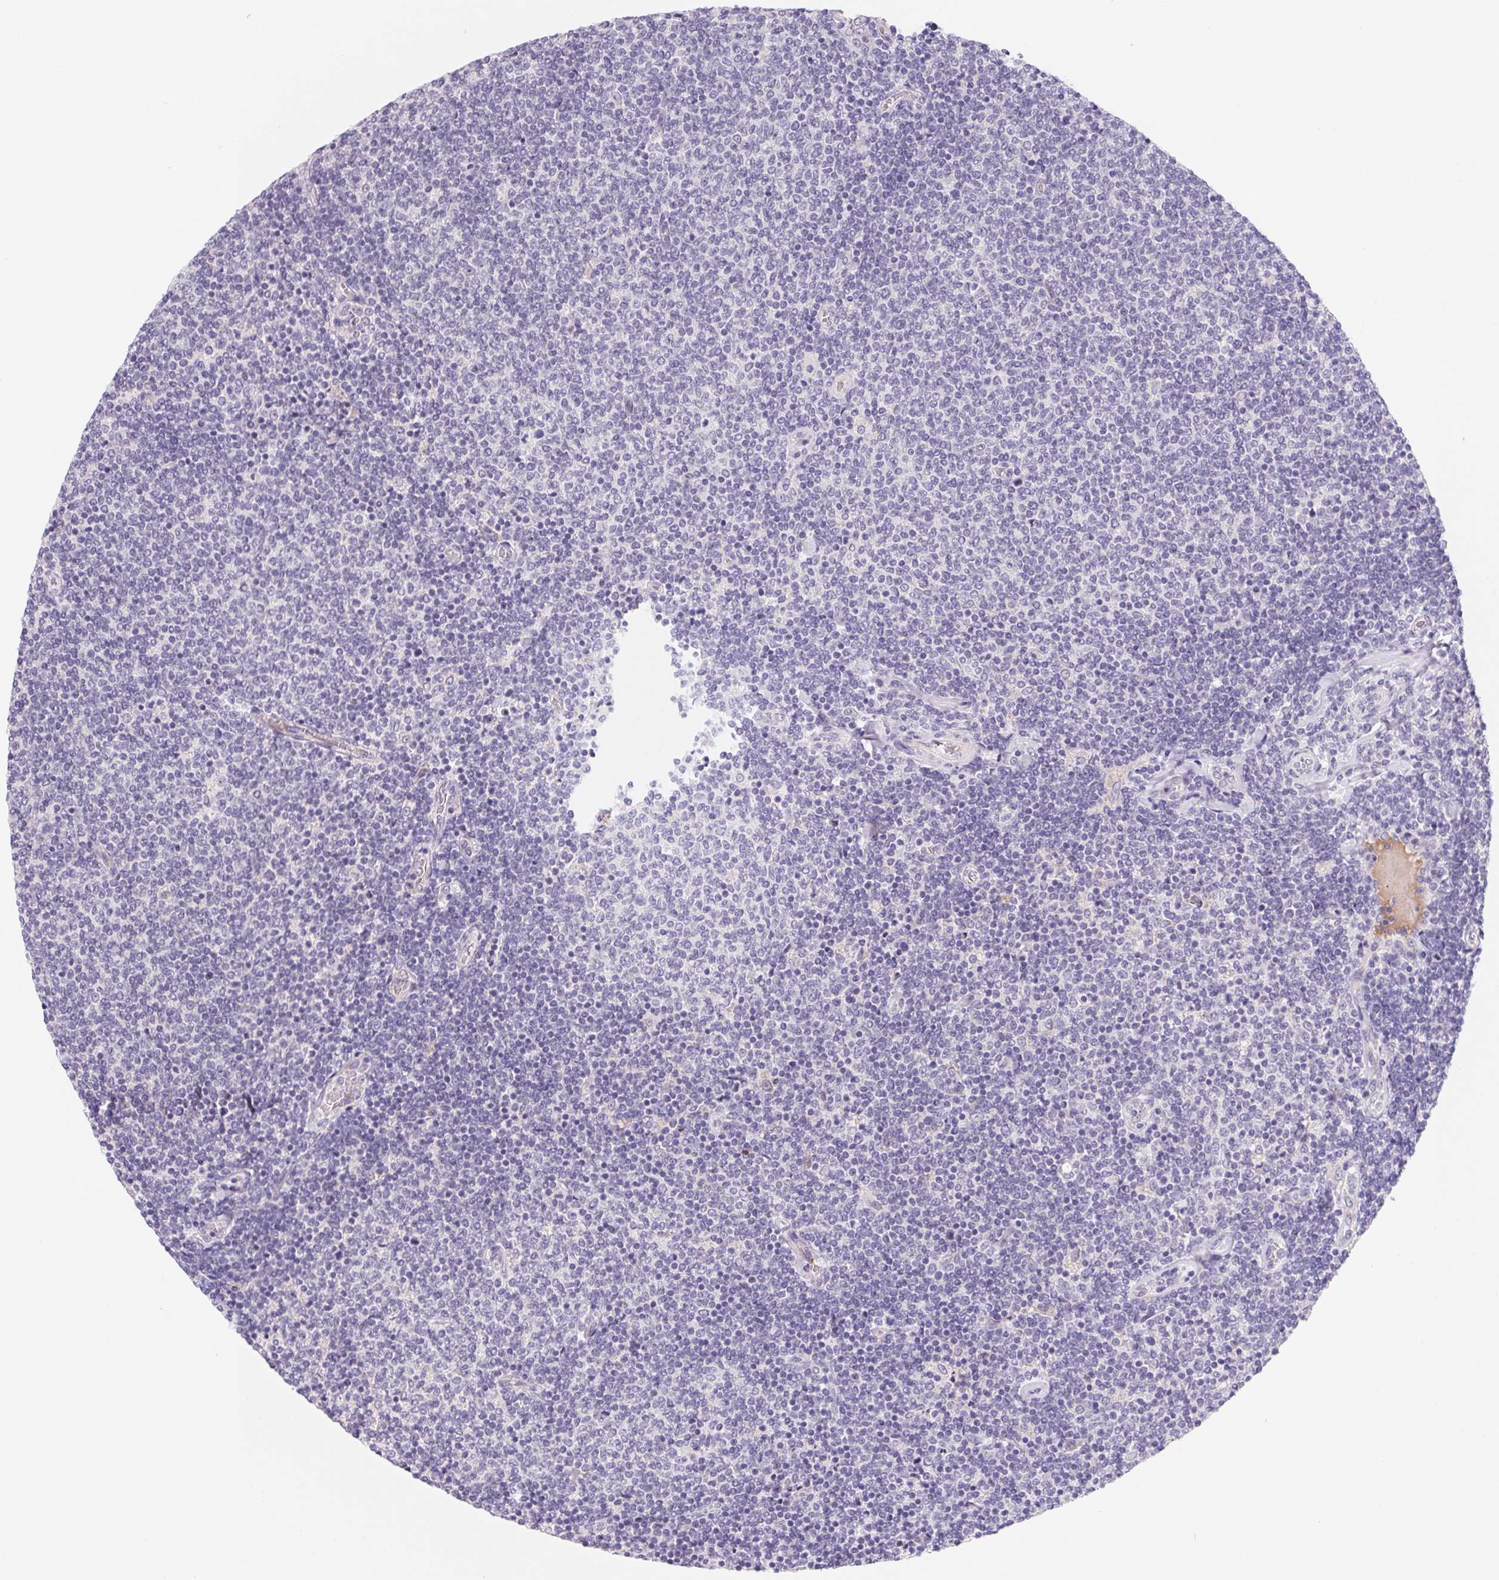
{"staining": {"intensity": "negative", "quantity": "none", "location": "none"}, "tissue": "lymphoma", "cell_type": "Tumor cells", "image_type": "cancer", "snomed": [{"axis": "morphology", "description": "Malignant lymphoma, non-Hodgkin's type, Low grade"}, {"axis": "topography", "description": "Lymph node"}], "caption": "Histopathology image shows no significant protein positivity in tumor cells of lymphoma.", "gene": "LPA", "patient": {"sex": "male", "age": 52}}